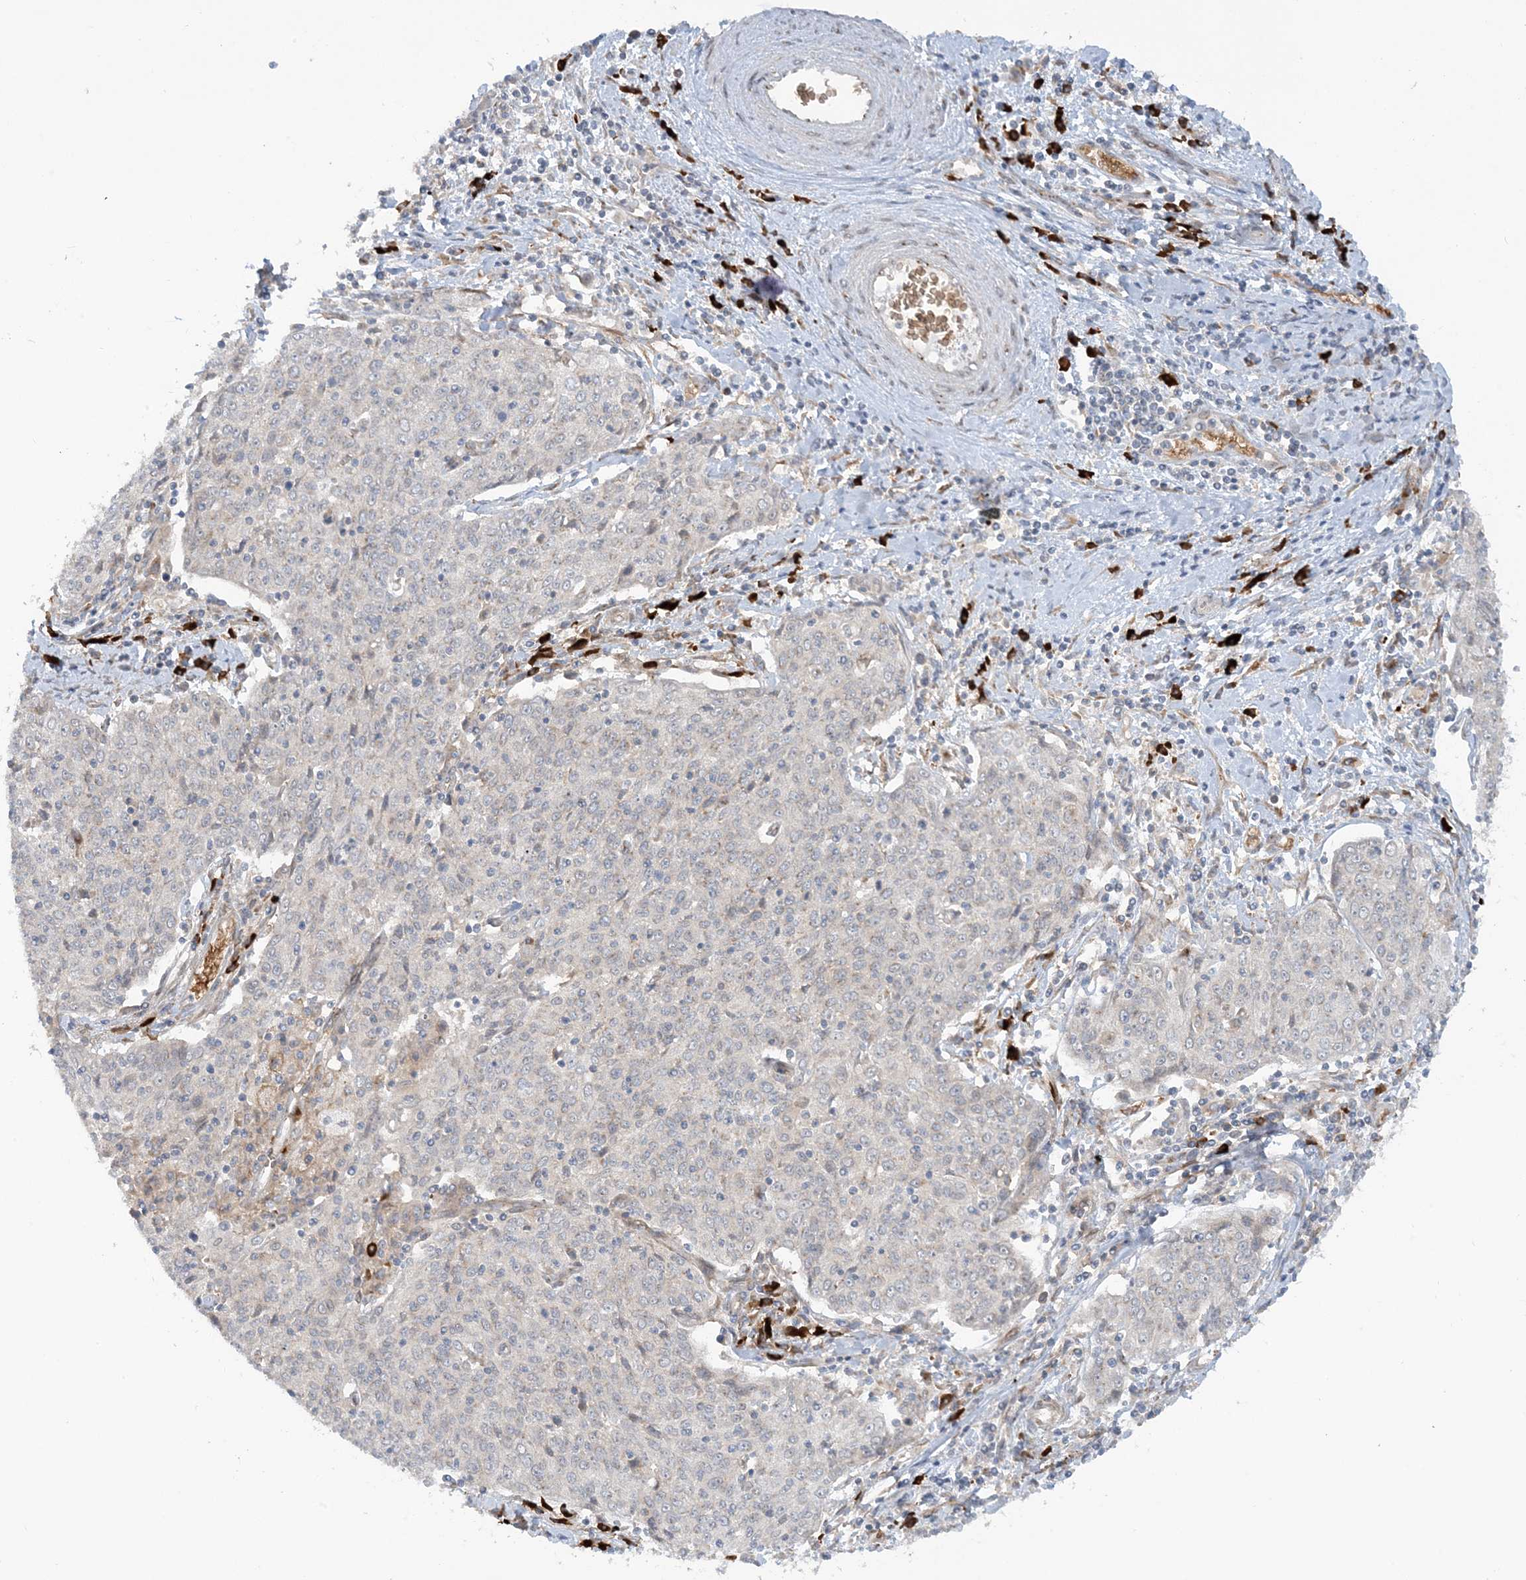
{"staining": {"intensity": "negative", "quantity": "none", "location": "none"}, "tissue": "cervical cancer", "cell_type": "Tumor cells", "image_type": "cancer", "snomed": [{"axis": "morphology", "description": "Squamous cell carcinoma, NOS"}, {"axis": "topography", "description": "Cervix"}], "caption": "The immunohistochemistry (IHC) micrograph has no significant positivity in tumor cells of cervical cancer tissue. (IHC, brightfield microscopy, high magnification).", "gene": "RPP40", "patient": {"sex": "female", "age": 48}}